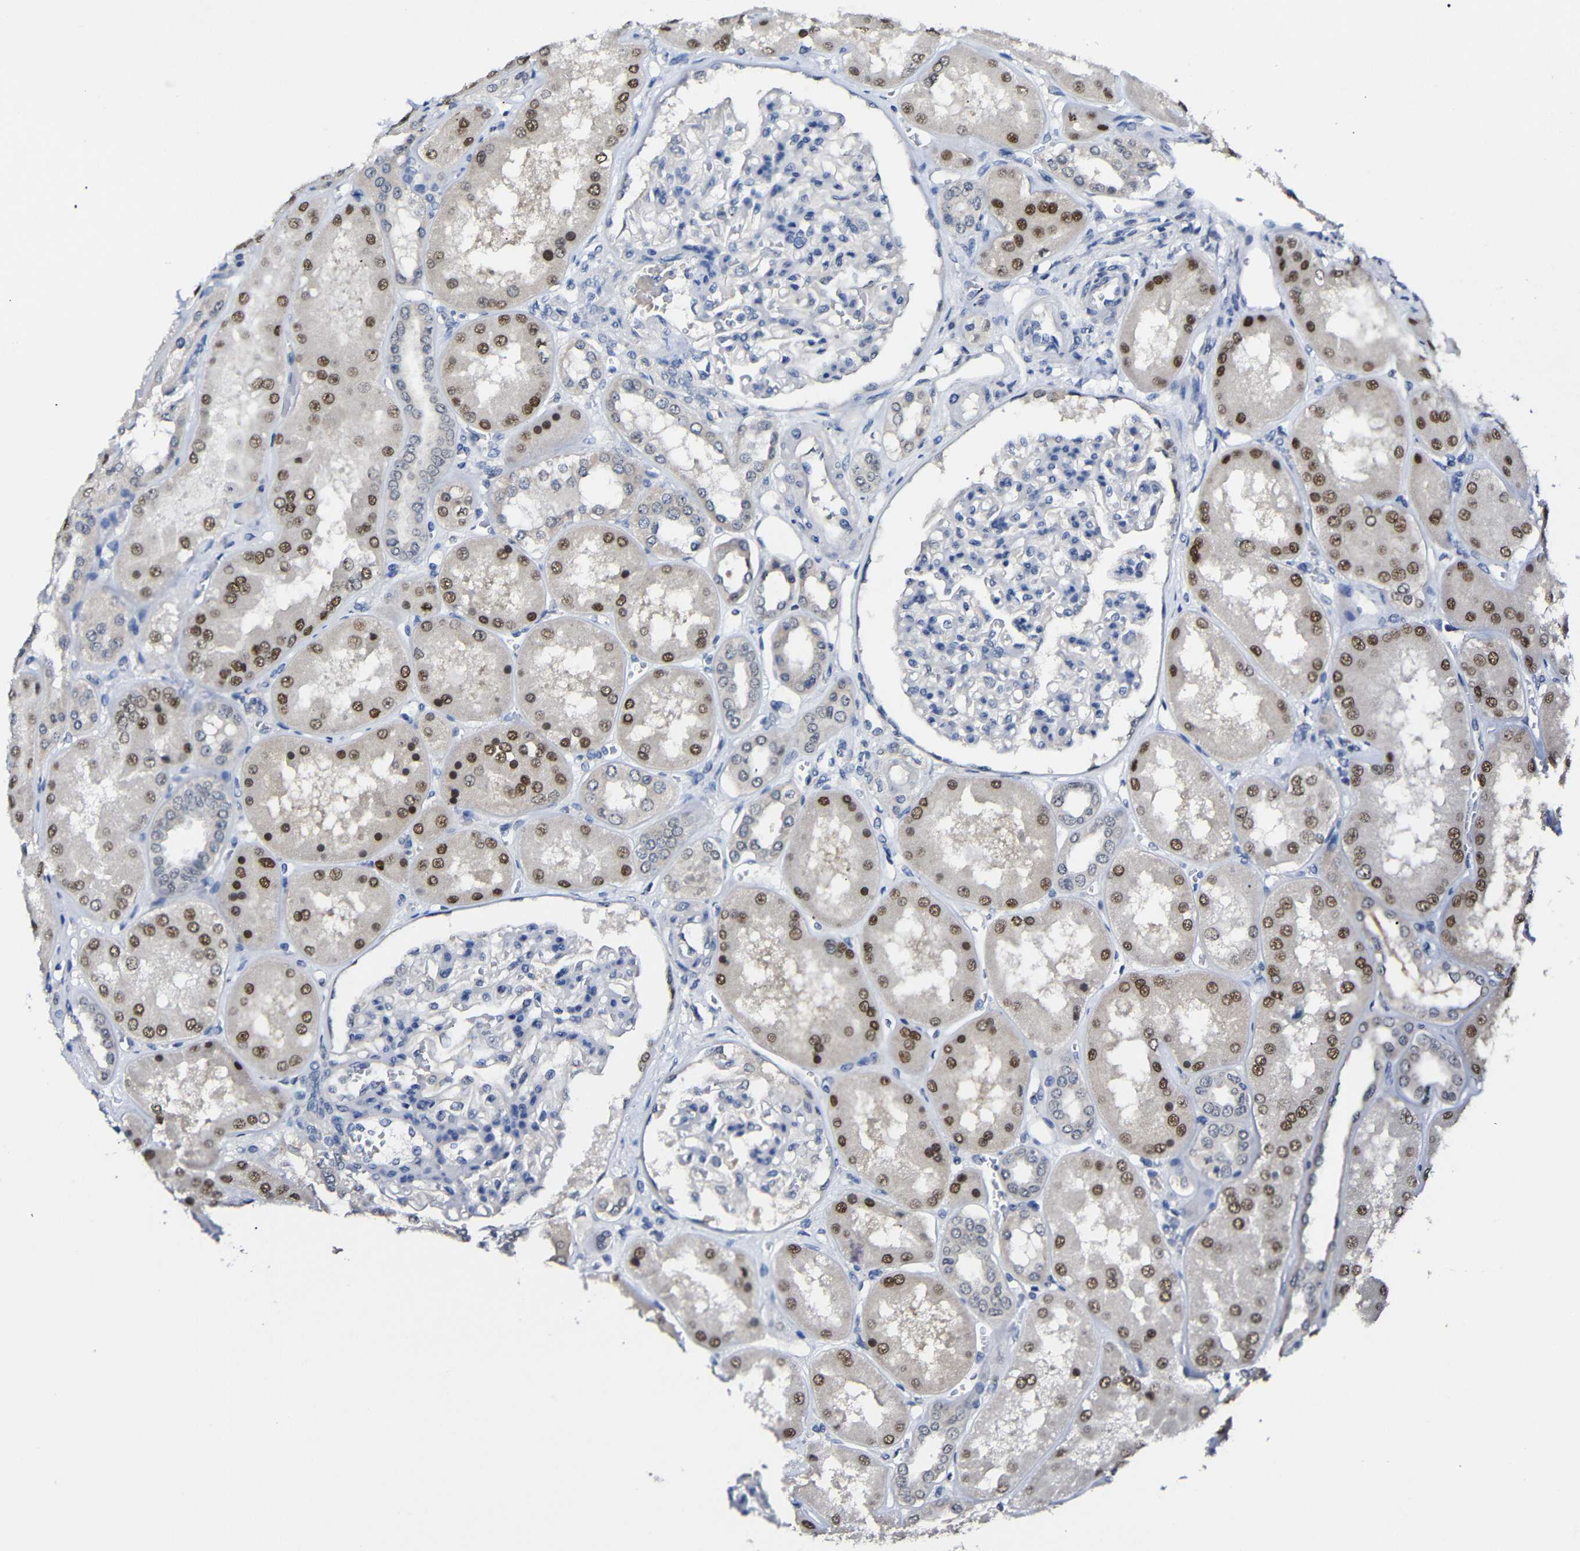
{"staining": {"intensity": "negative", "quantity": "none", "location": "none"}, "tissue": "kidney", "cell_type": "Cells in glomeruli", "image_type": "normal", "snomed": [{"axis": "morphology", "description": "Normal tissue, NOS"}, {"axis": "topography", "description": "Kidney"}], "caption": "A micrograph of human kidney is negative for staining in cells in glomeruli. (DAB IHC with hematoxylin counter stain).", "gene": "HNF1A", "patient": {"sex": "female", "age": 56}}